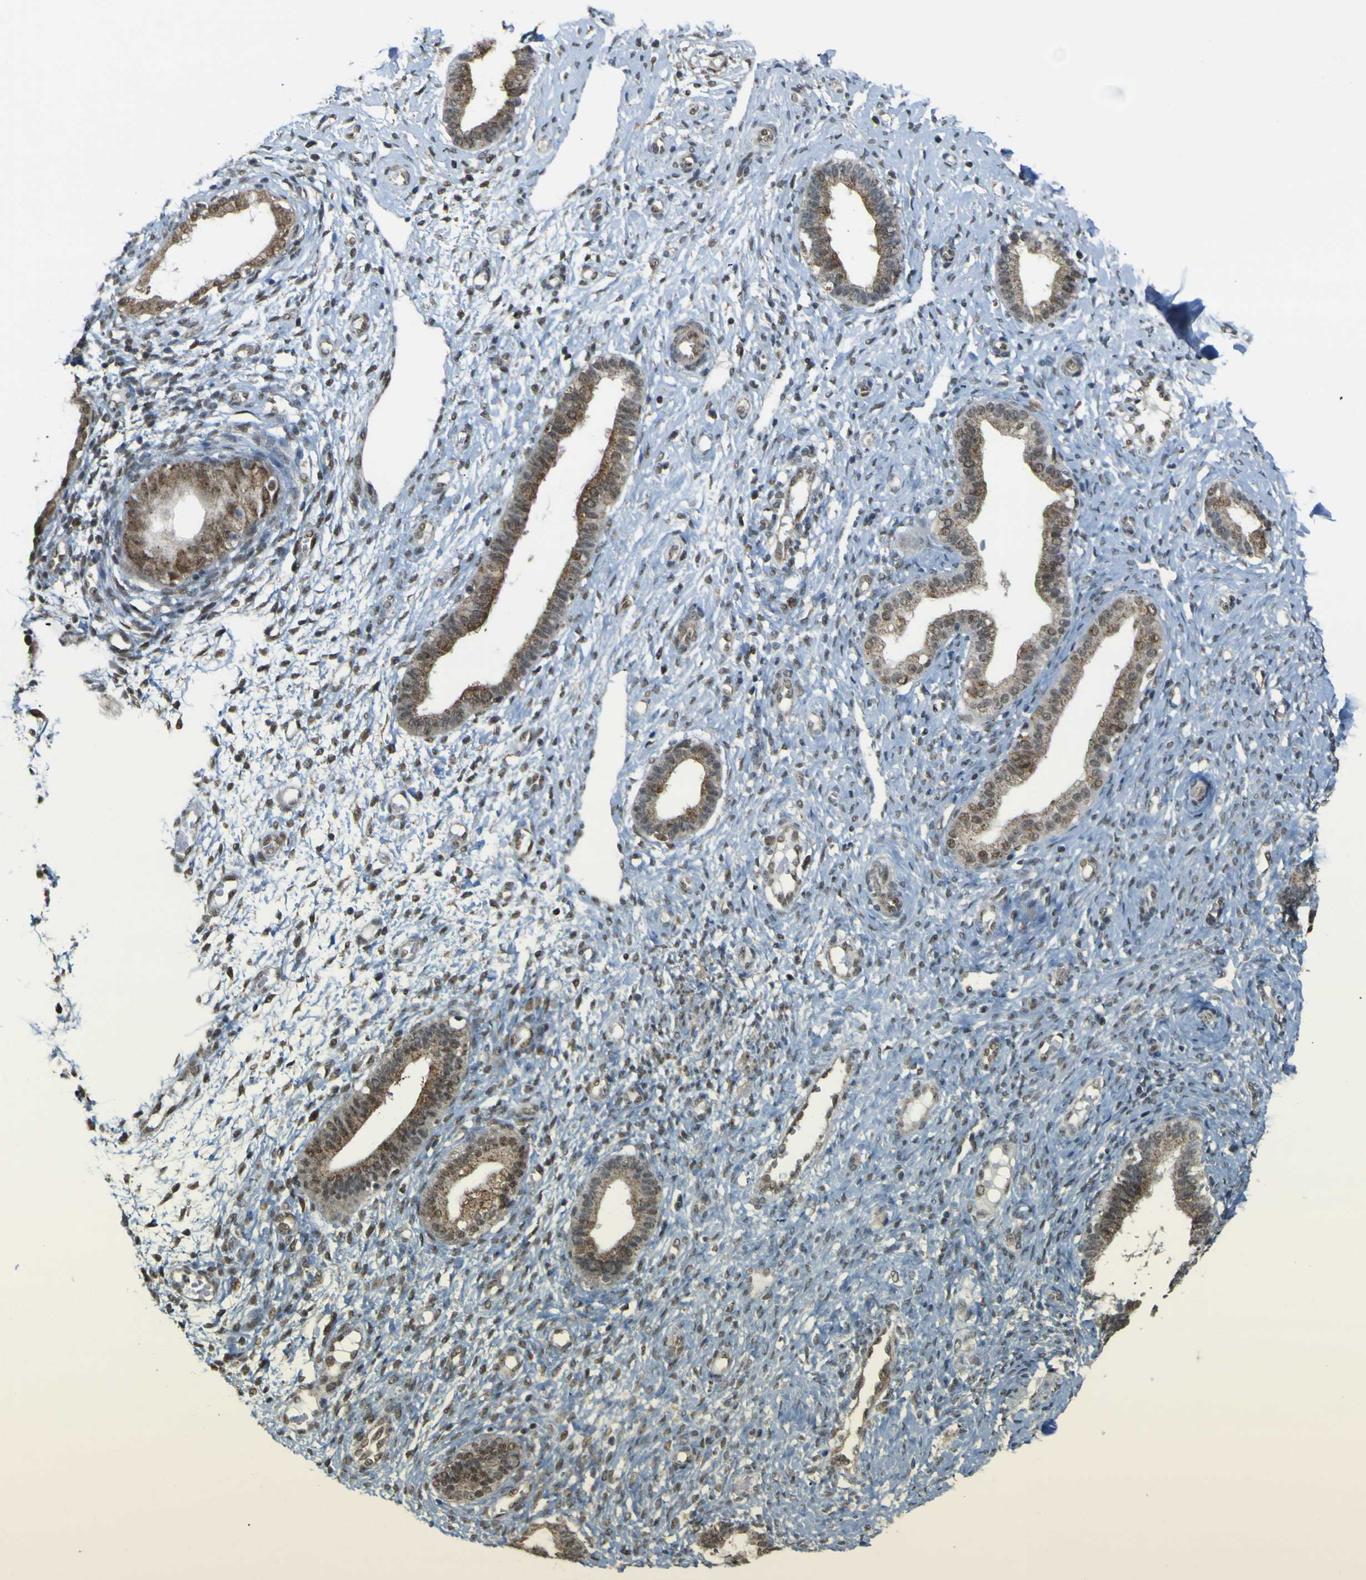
{"staining": {"intensity": "moderate", "quantity": "25%-75%", "location": "nuclear"}, "tissue": "endometrium", "cell_type": "Cells in endometrial stroma", "image_type": "normal", "snomed": [{"axis": "morphology", "description": "Normal tissue, NOS"}, {"axis": "topography", "description": "Endometrium"}], "caption": "High-power microscopy captured an IHC histopathology image of benign endometrium, revealing moderate nuclear expression in about 25%-75% of cells in endometrial stroma.", "gene": "ACBD5", "patient": {"sex": "female", "age": 61}}